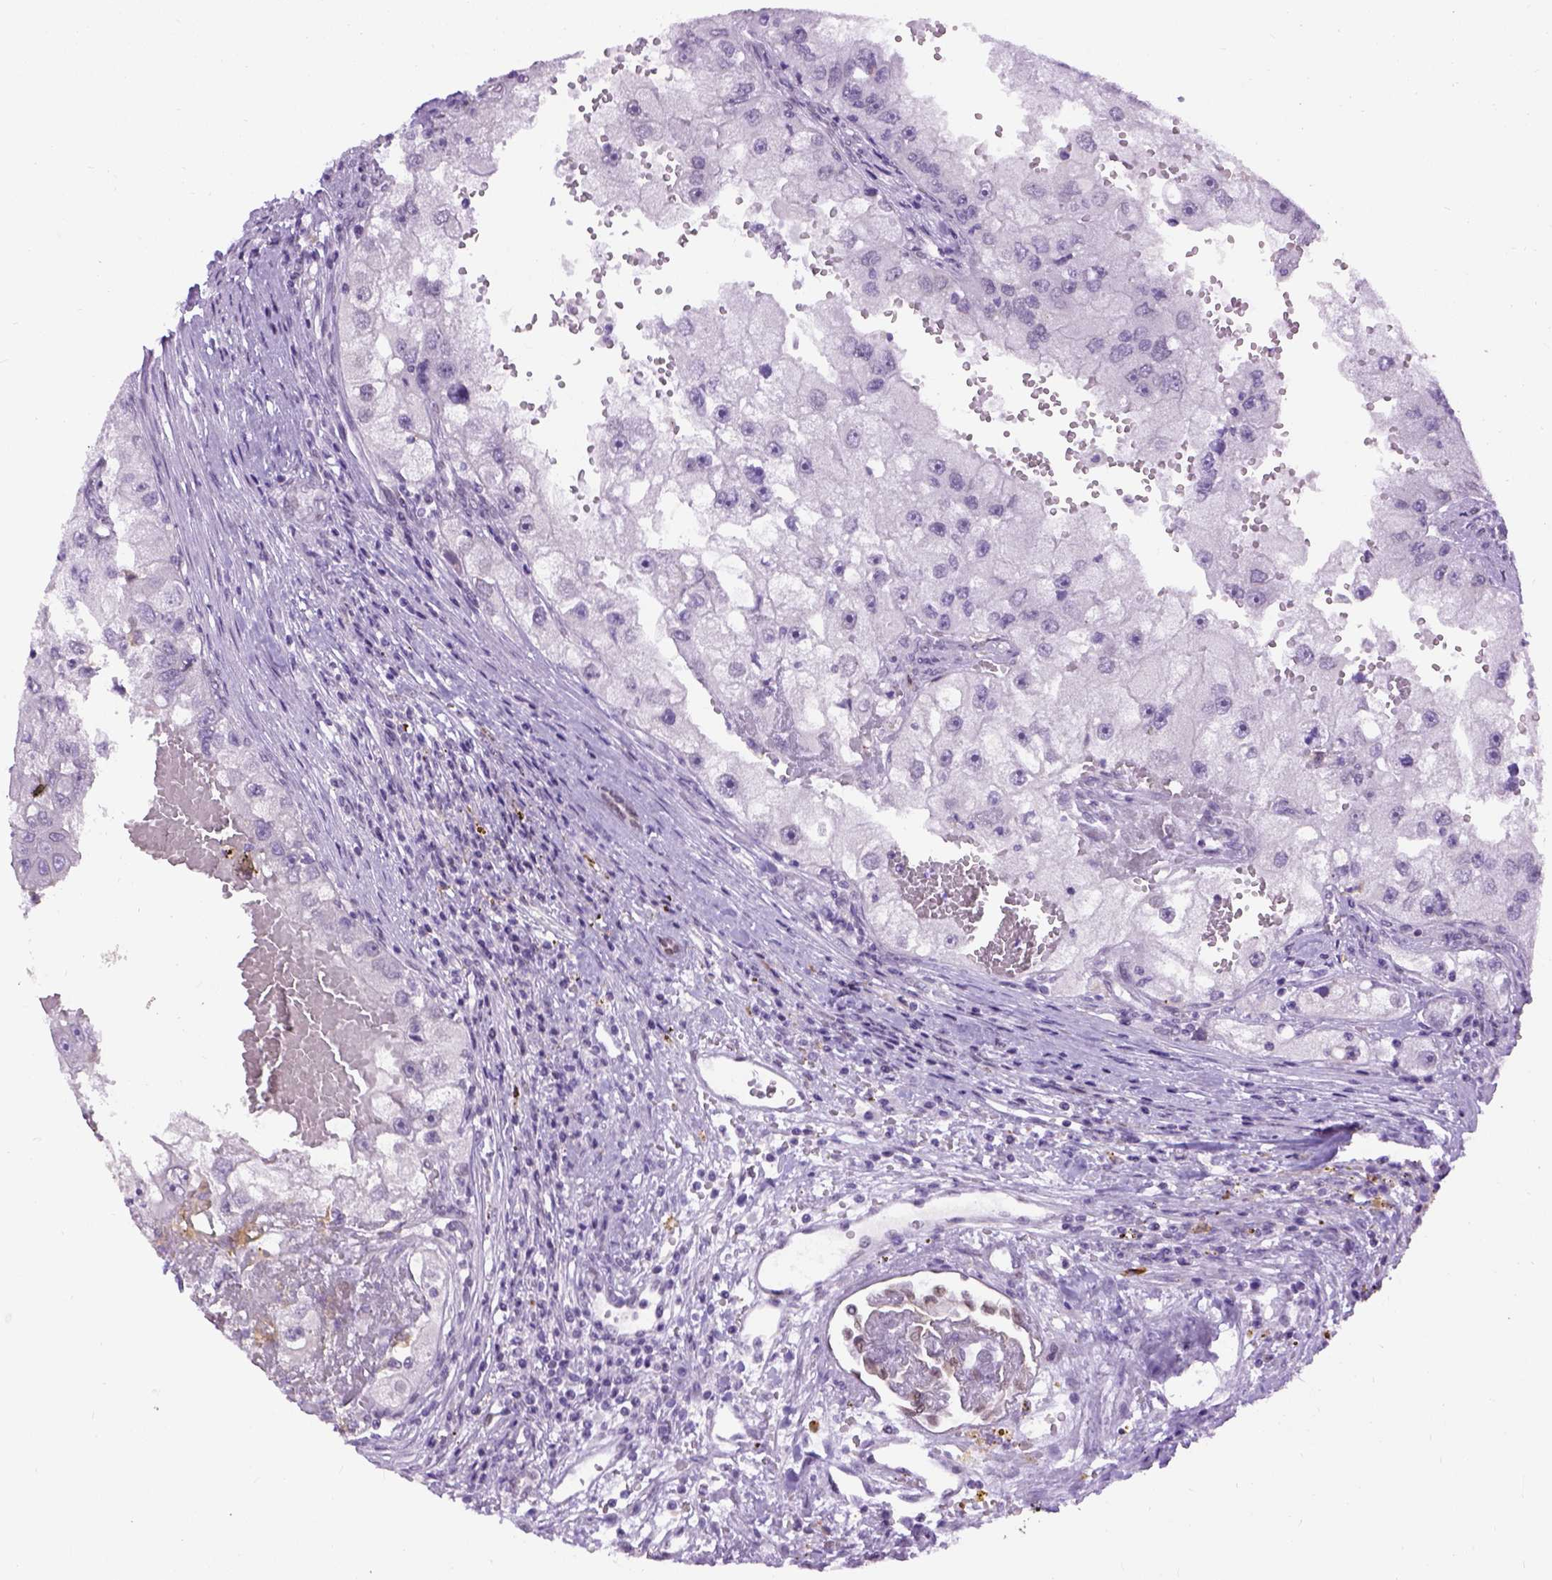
{"staining": {"intensity": "negative", "quantity": "none", "location": "none"}, "tissue": "renal cancer", "cell_type": "Tumor cells", "image_type": "cancer", "snomed": [{"axis": "morphology", "description": "Adenocarcinoma, NOS"}, {"axis": "topography", "description": "Kidney"}], "caption": "There is no significant staining in tumor cells of renal cancer.", "gene": "FAM184B", "patient": {"sex": "male", "age": 63}}